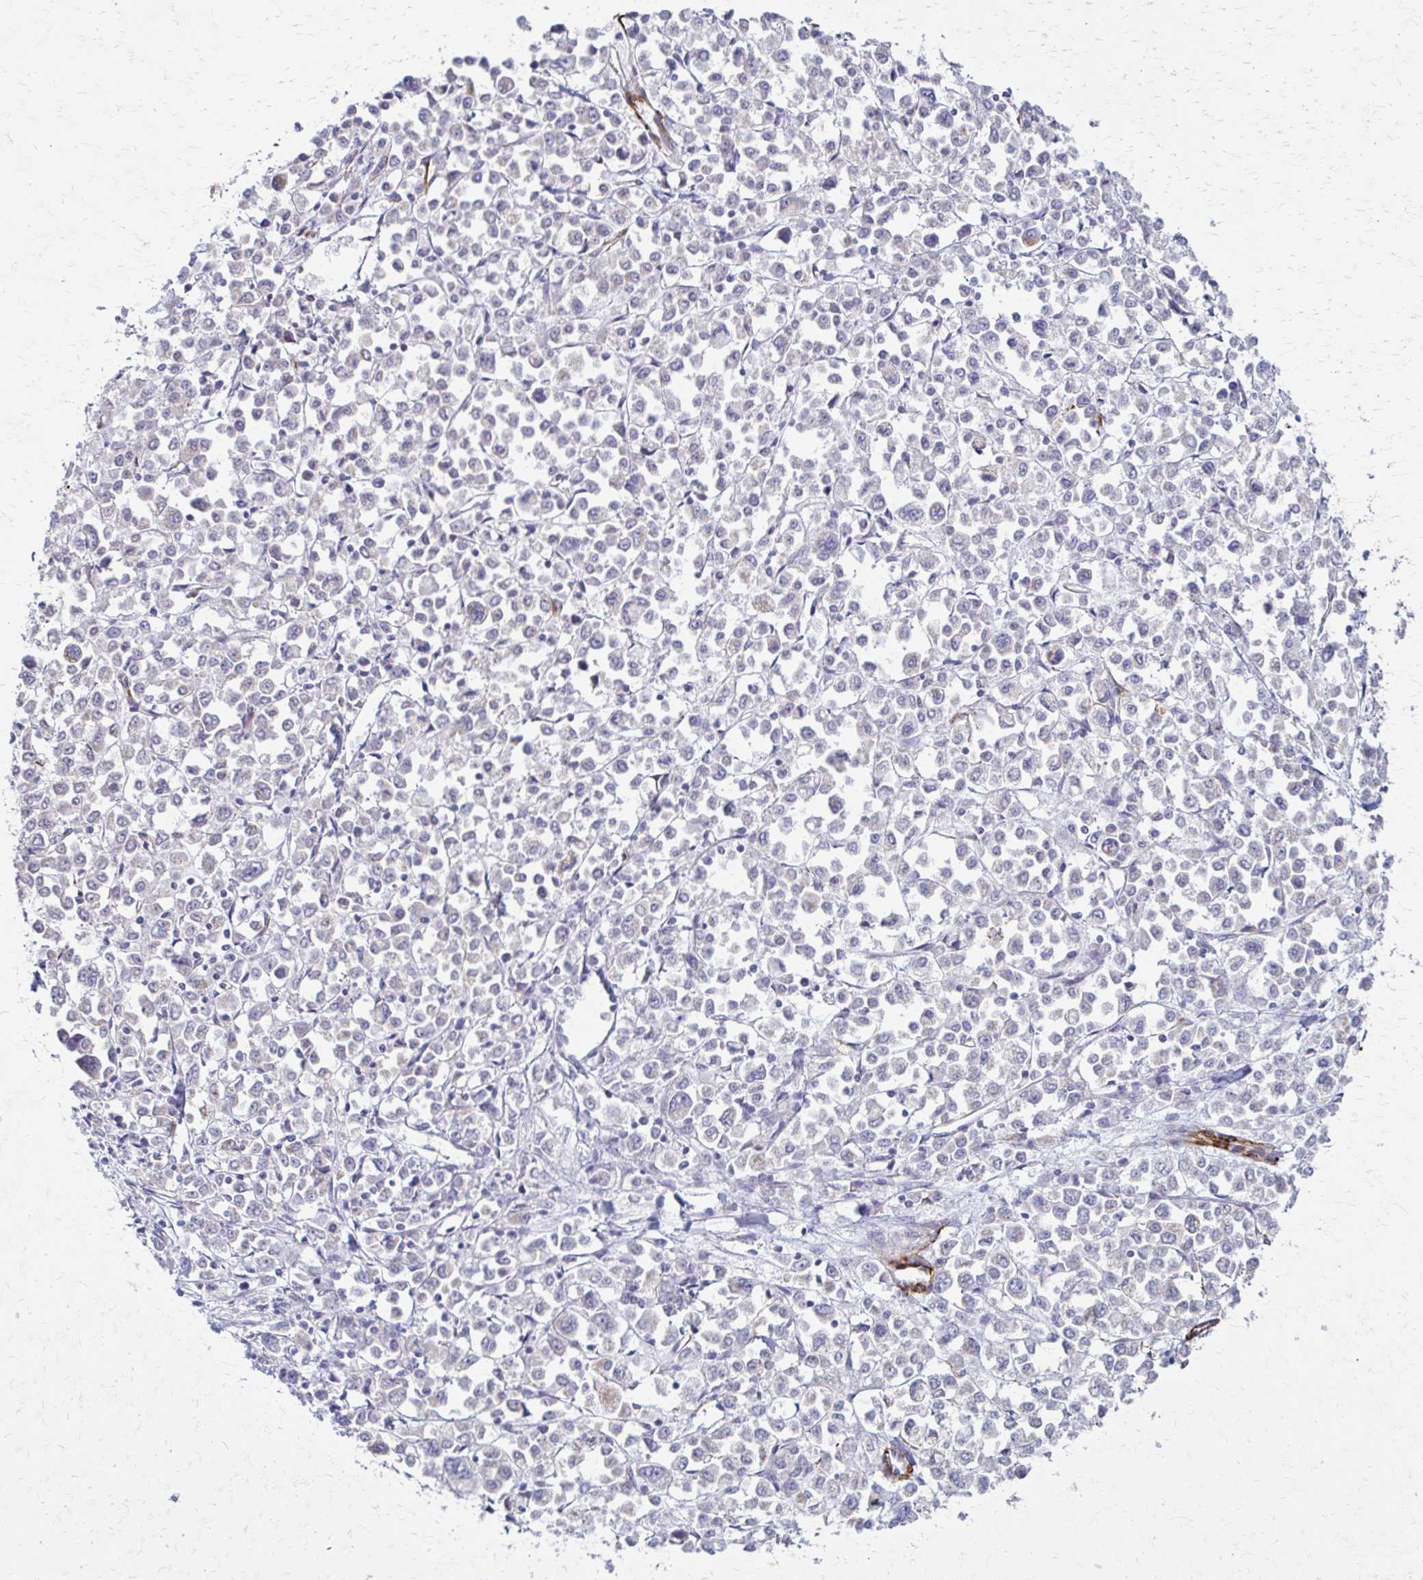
{"staining": {"intensity": "negative", "quantity": "none", "location": "none"}, "tissue": "stomach cancer", "cell_type": "Tumor cells", "image_type": "cancer", "snomed": [{"axis": "morphology", "description": "Adenocarcinoma, NOS"}, {"axis": "topography", "description": "Stomach, upper"}], "caption": "Immunohistochemistry (IHC) of human adenocarcinoma (stomach) shows no expression in tumor cells.", "gene": "TIMMDC1", "patient": {"sex": "male", "age": 70}}